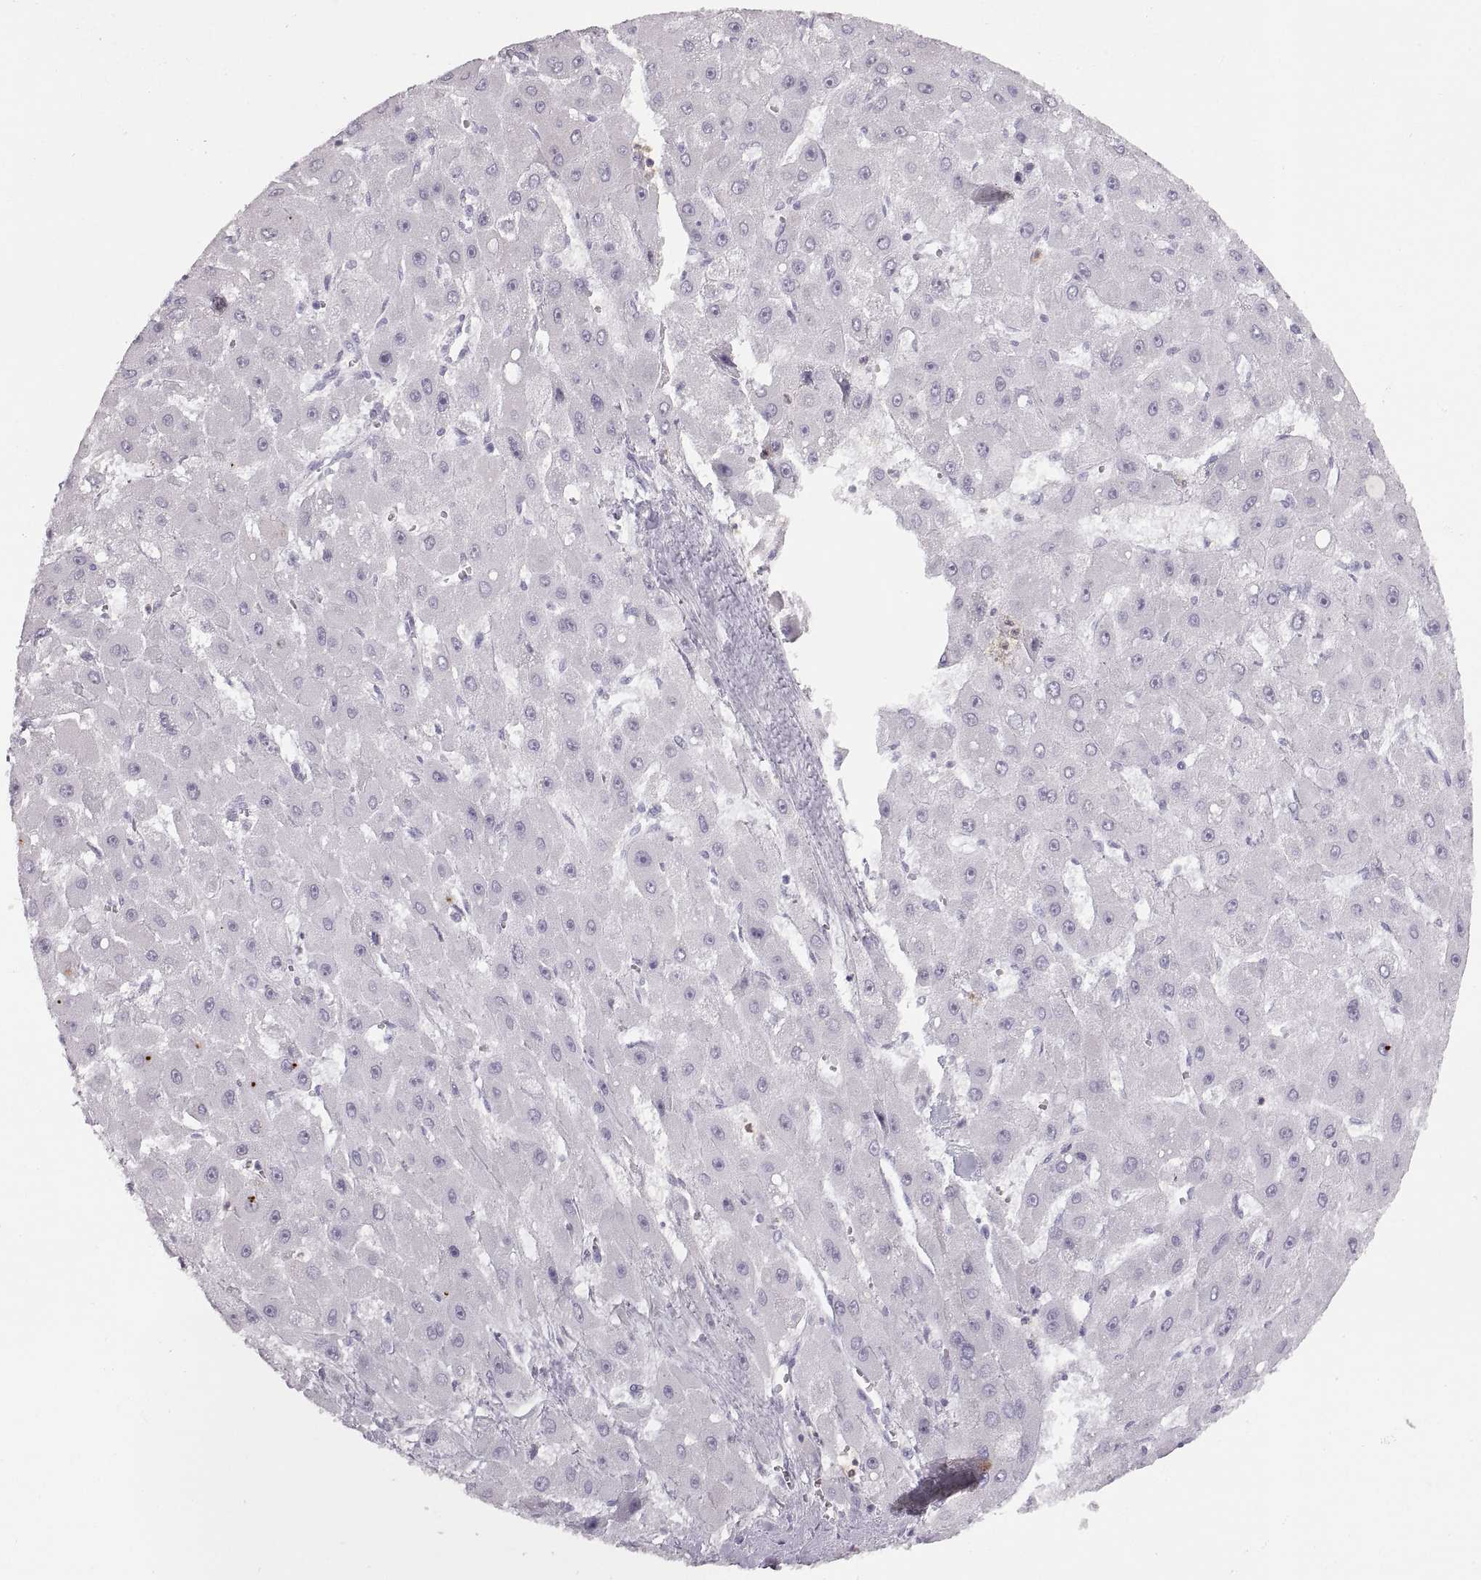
{"staining": {"intensity": "negative", "quantity": "none", "location": "none"}, "tissue": "liver cancer", "cell_type": "Tumor cells", "image_type": "cancer", "snomed": [{"axis": "morphology", "description": "Carcinoma, Hepatocellular, NOS"}, {"axis": "topography", "description": "Liver"}], "caption": "Protein analysis of liver hepatocellular carcinoma demonstrates no significant positivity in tumor cells.", "gene": "MILR1", "patient": {"sex": "female", "age": 25}}